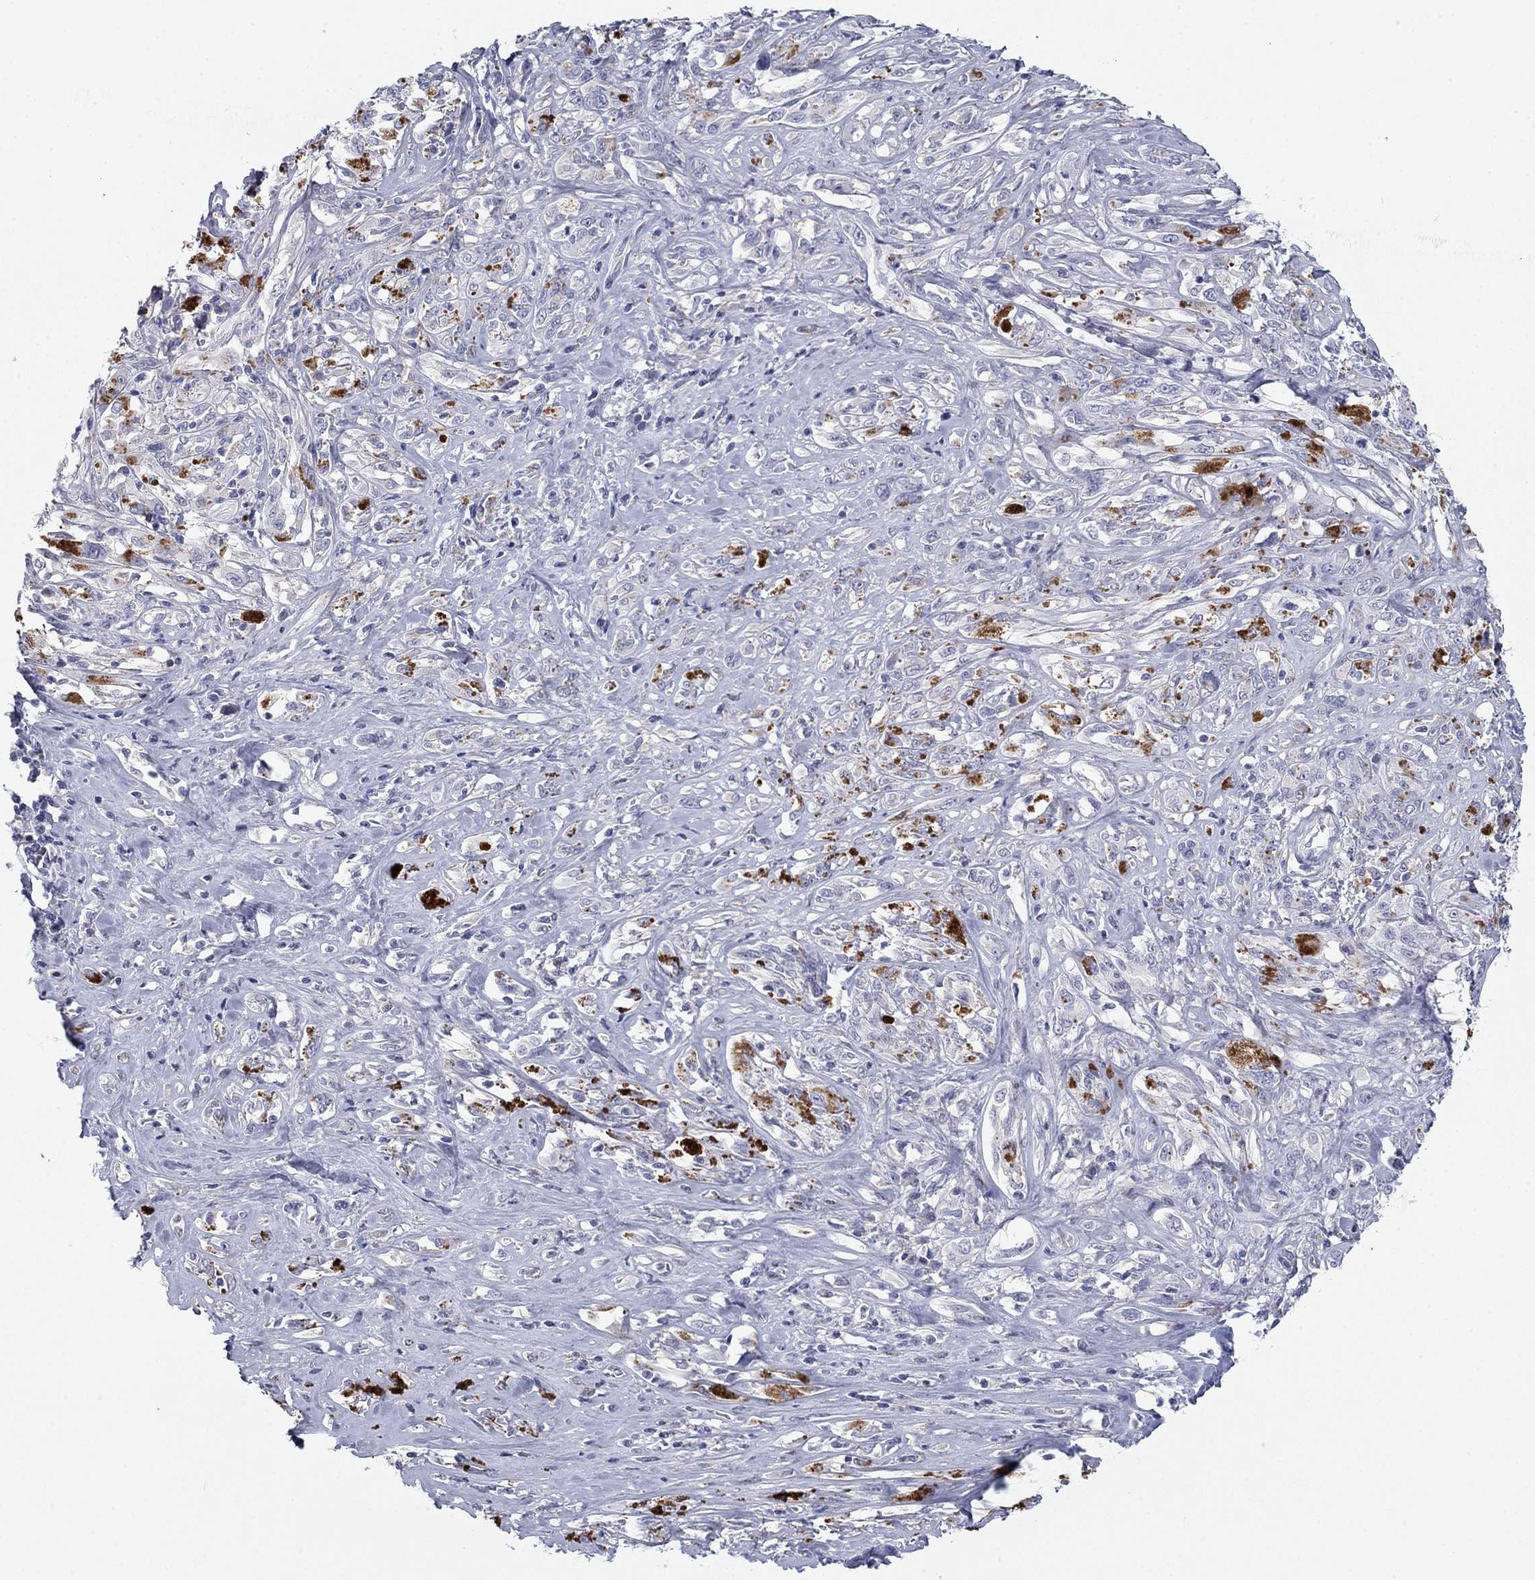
{"staining": {"intensity": "negative", "quantity": "none", "location": "none"}, "tissue": "melanoma", "cell_type": "Tumor cells", "image_type": "cancer", "snomed": [{"axis": "morphology", "description": "Malignant melanoma, NOS"}, {"axis": "topography", "description": "Skin"}], "caption": "The histopathology image shows no significant expression in tumor cells of melanoma.", "gene": "CNTNAP4", "patient": {"sex": "female", "age": 91}}